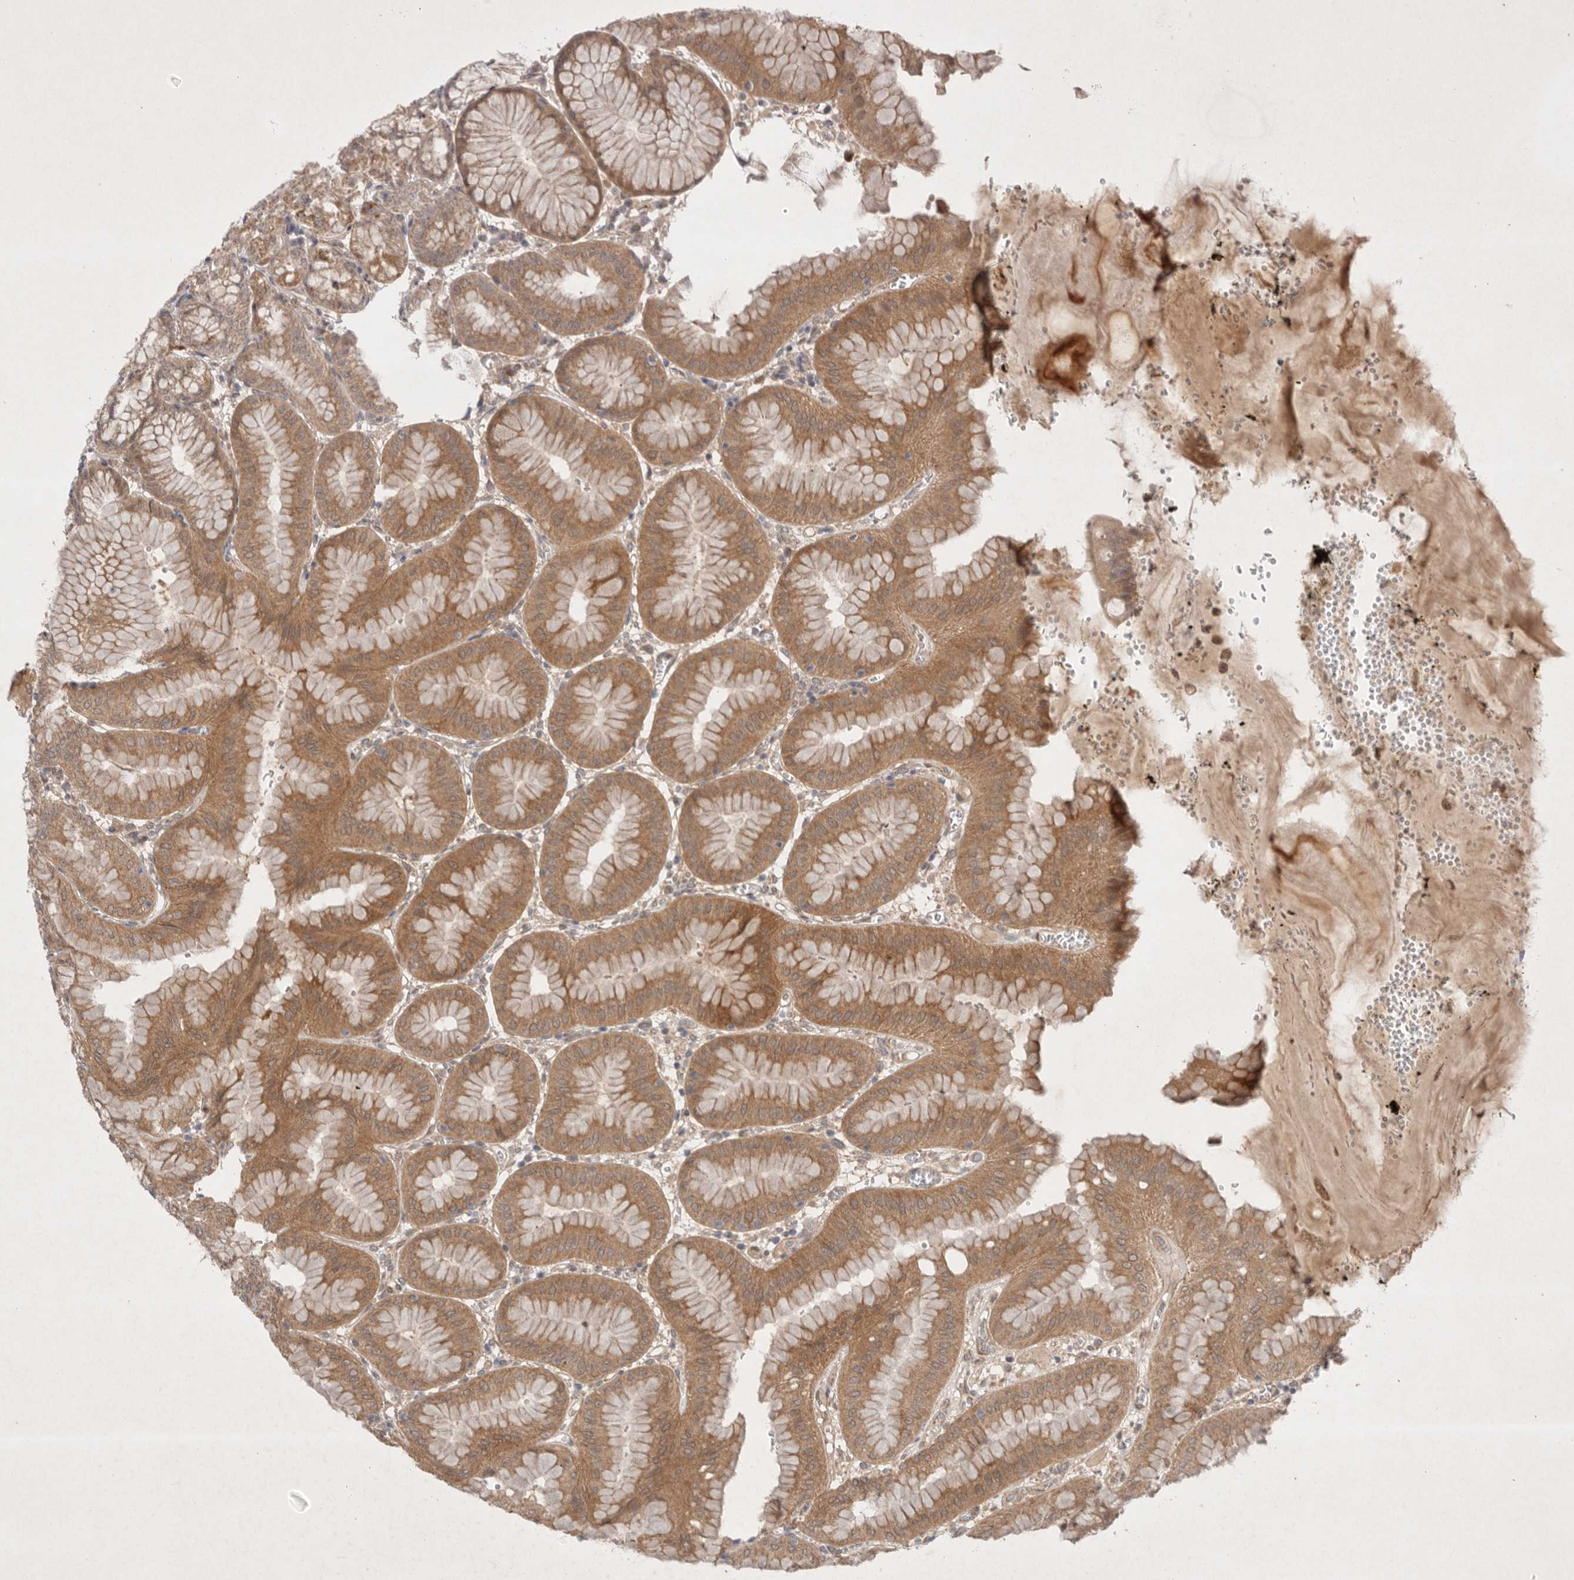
{"staining": {"intensity": "moderate", "quantity": ">75%", "location": "cytoplasmic/membranous"}, "tissue": "stomach", "cell_type": "Glandular cells", "image_type": "normal", "snomed": [{"axis": "morphology", "description": "Normal tissue, NOS"}, {"axis": "topography", "description": "Stomach, lower"}], "caption": "Moderate cytoplasmic/membranous positivity is identified in about >75% of glandular cells in normal stomach. The staining is performed using DAB (3,3'-diaminobenzidine) brown chromogen to label protein expression. The nuclei are counter-stained blue using hematoxylin.", "gene": "PTPDC1", "patient": {"sex": "male", "age": 71}}